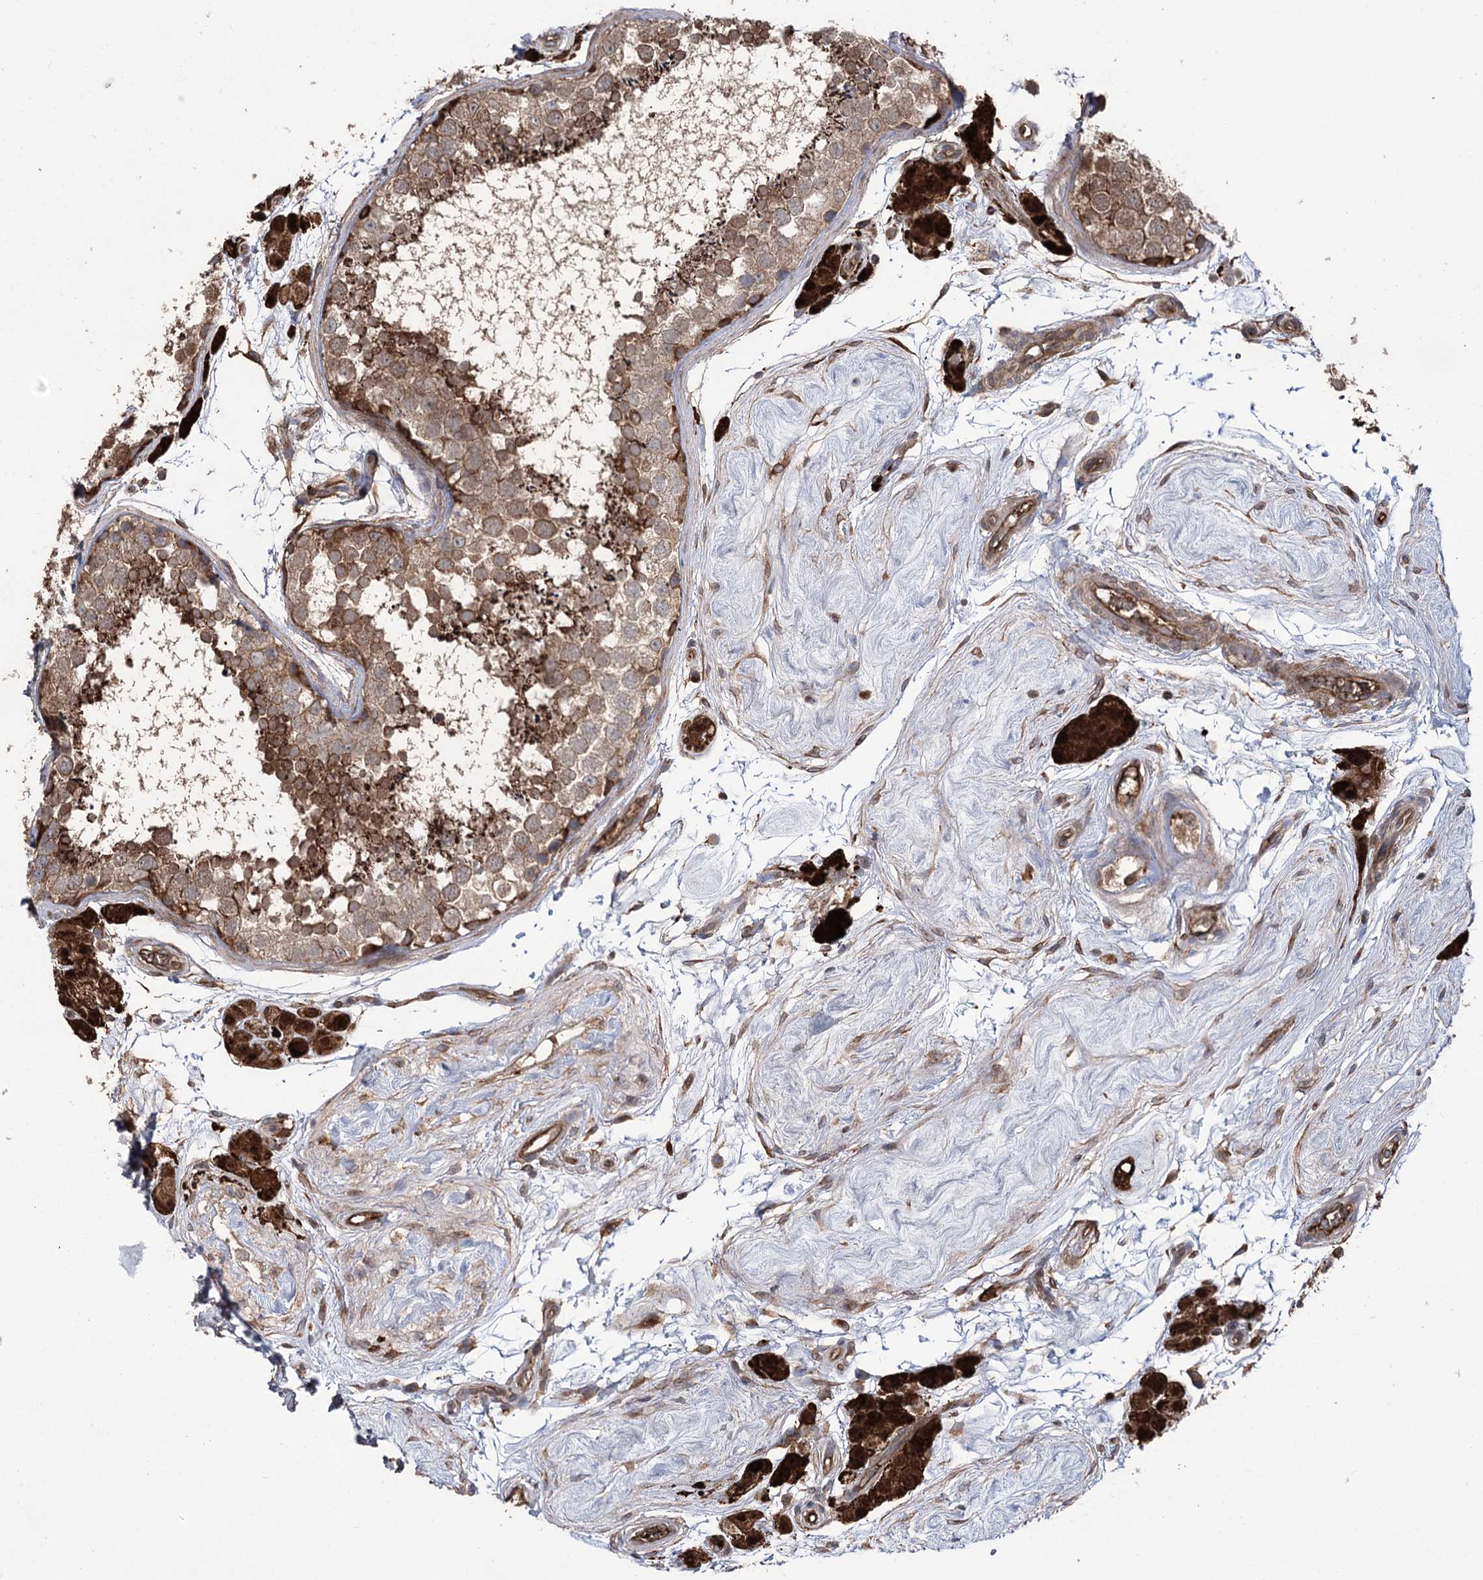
{"staining": {"intensity": "moderate", "quantity": ">75%", "location": "cytoplasmic/membranous"}, "tissue": "testis", "cell_type": "Cells in seminiferous ducts", "image_type": "normal", "snomed": [{"axis": "morphology", "description": "Normal tissue, NOS"}, {"axis": "topography", "description": "Testis"}], "caption": "Immunohistochemistry of normal testis shows medium levels of moderate cytoplasmic/membranous staining in about >75% of cells in seminiferous ducts. The staining was performed using DAB (3,3'-diaminobenzidine) to visualize the protein expression in brown, while the nuclei were stained in blue with hematoxylin (Magnification: 20x).", "gene": "OTUD1", "patient": {"sex": "male", "age": 56}}